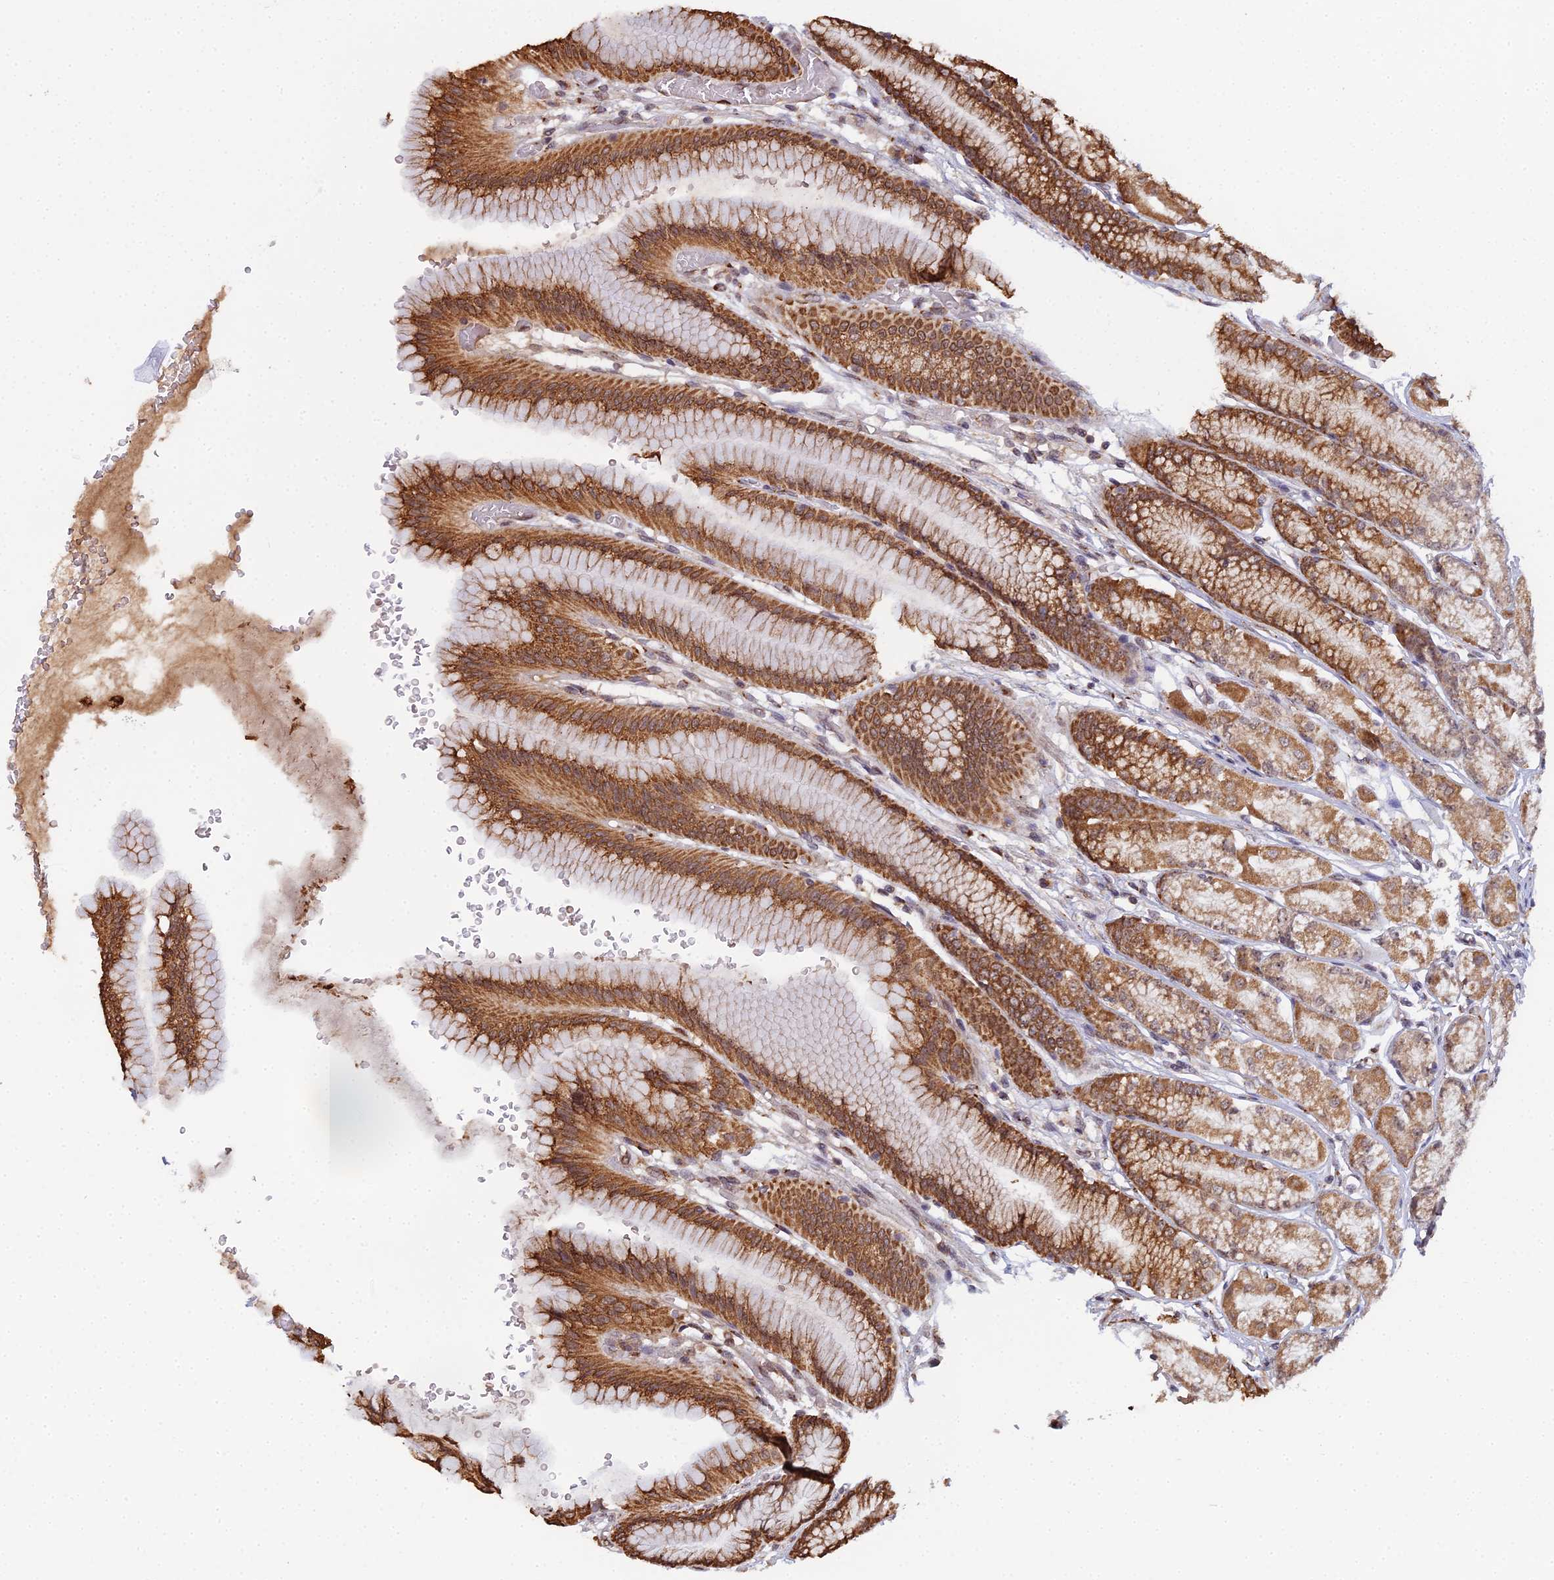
{"staining": {"intensity": "strong", "quantity": ">75%", "location": "cytoplasmic/membranous"}, "tissue": "stomach", "cell_type": "Glandular cells", "image_type": "normal", "snomed": [{"axis": "morphology", "description": "Normal tissue, NOS"}, {"axis": "morphology", "description": "Adenocarcinoma, NOS"}, {"axis": "morphology", "description": "Adenocarcinoma, High grade"}, {"axis": "topography", "description": "Stomach, upper"}, {"axis": "topography", "description": "Stomach"}], "caption": "Glandular cells display high levels of strong cytoplasmic/membranous expression in about >75% of cells in unremarkable human stomach.", "gene": "MEOX1", "patient": {"sex": "female", "age": 65}}